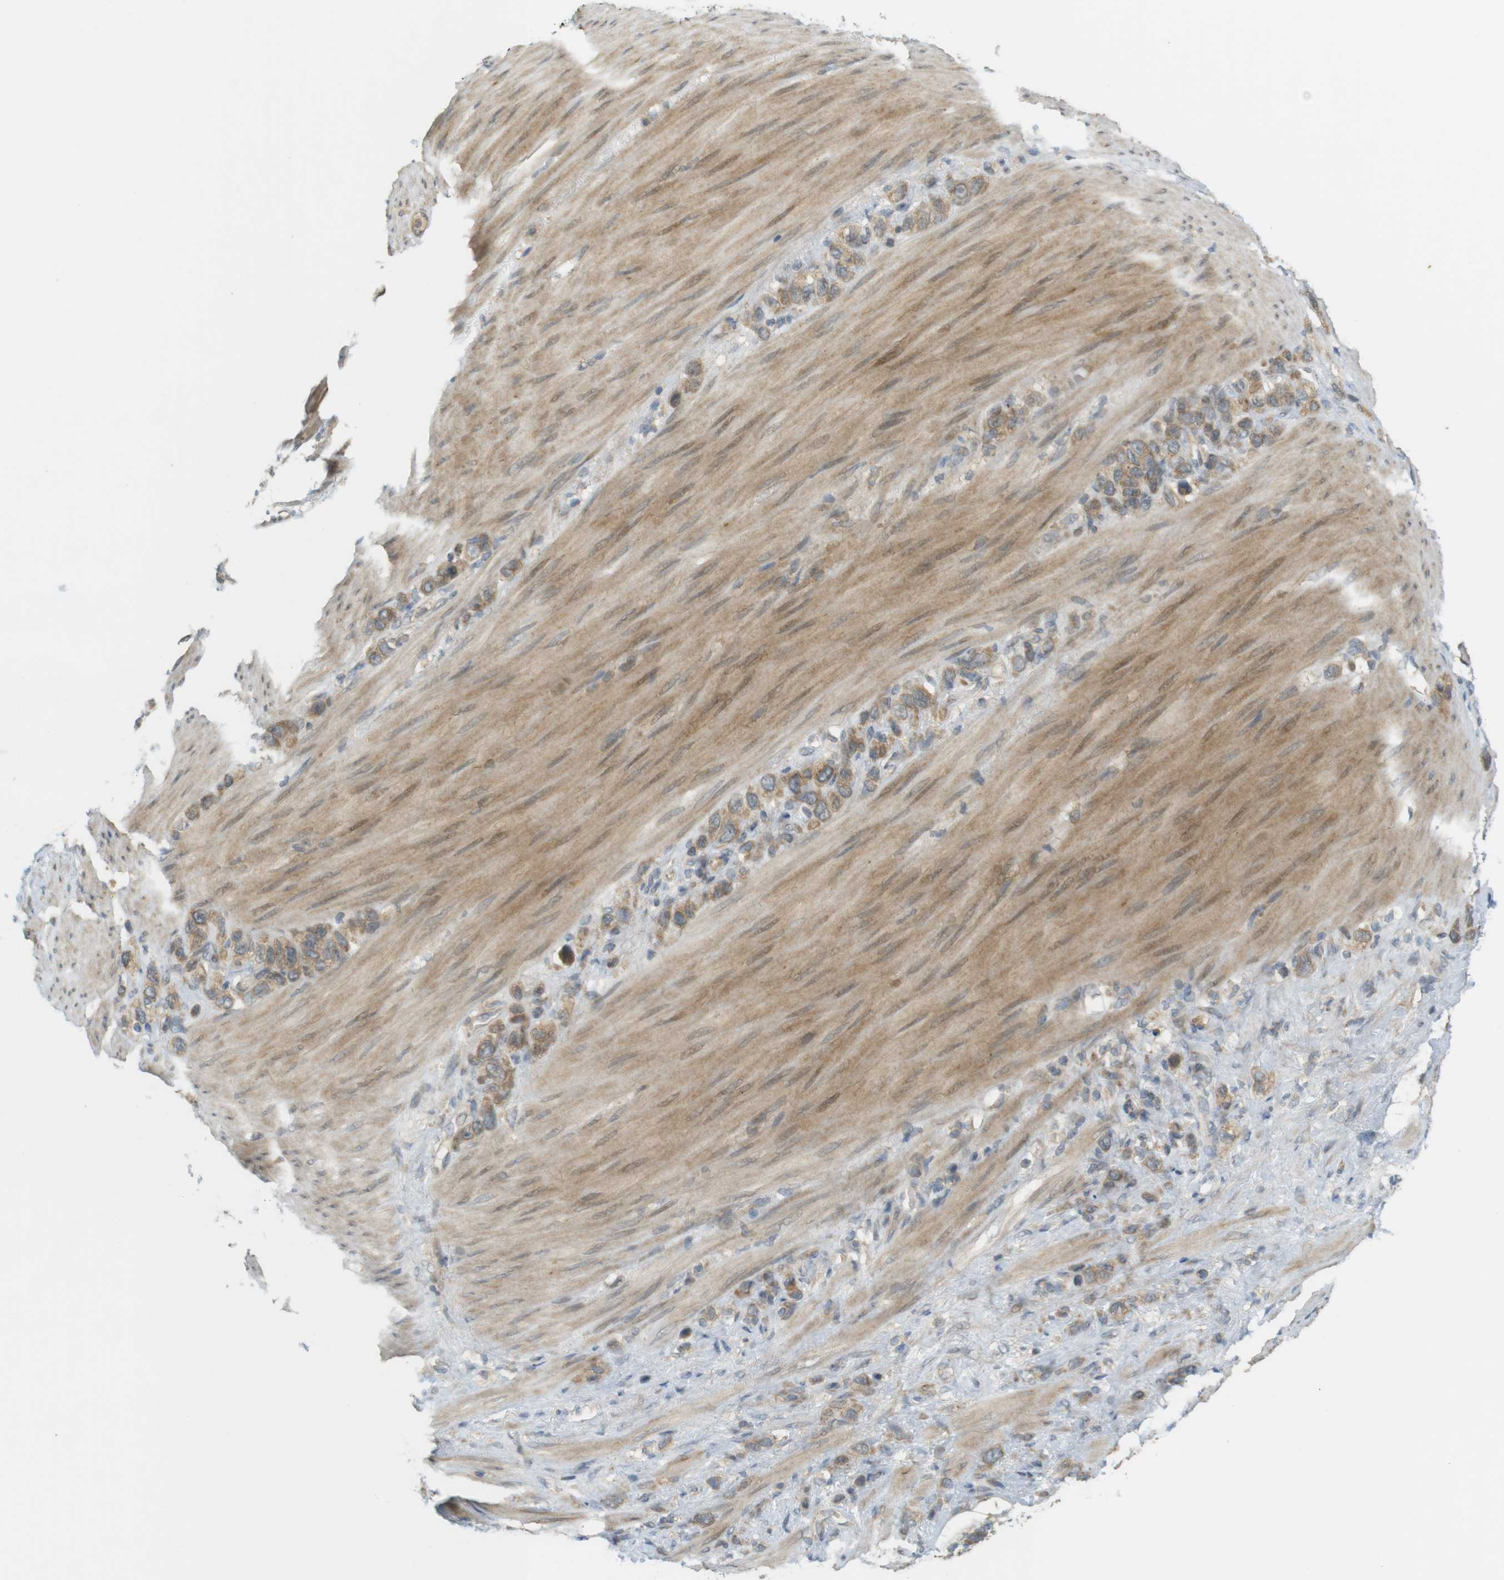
{"staining": {"intensity": "weak", "quantity": ">75%", "location": "cytoplasmic/membranous"}, "tissue": "stomach cancer", "cell_type": "Tumor cells", "image_type": "cancer", "snomed": [{"axis": "morphology", "description": "Adenocarcinoma, NOS"}, {"axis": "morphology", "description": "Adenocarcinoma, High grade"}, {"axis": "topography", "description": "Stomach, upper"}, {"axis": "topography", "description": "Stomach, lower"}], "caption": "Weak cytoplasmic/membranous positivity is appreciated in approximately >75% of tumor cells in stomach cancer.", "gene": "CLRN3", "patient": {"sex": "female", "age": 65}}